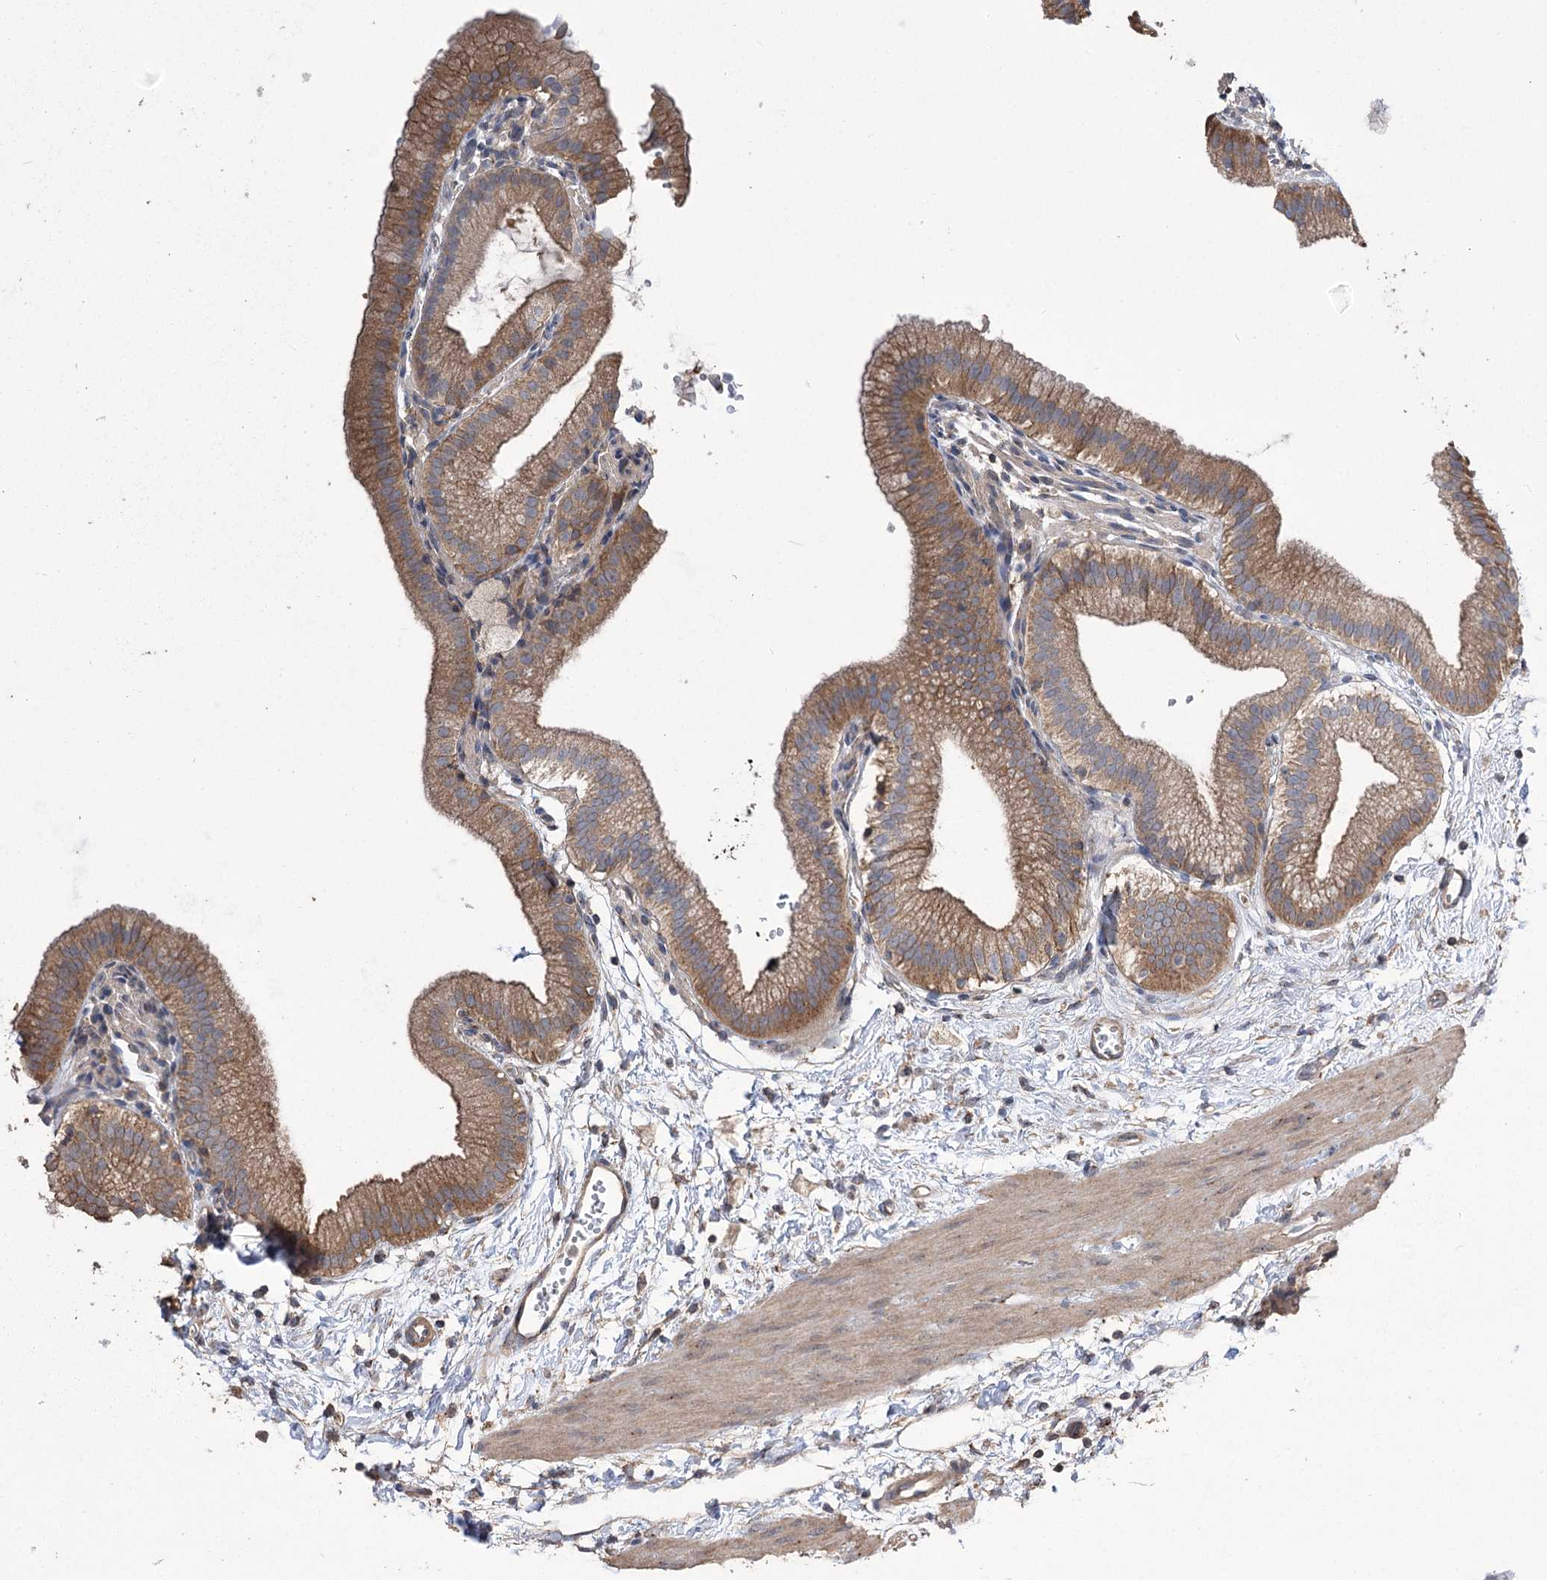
{"staining": {"intensity": "strong", "quantity": ">75%", "location": "cytoplasmic/membranous"}, "tissue": "gallbladder", "cell_type": "Glandular cells", "image_type": "normal", "snomed": [{"axis": "morphology", "description": "Normal tissue, NOS"}, {"axis": "topography", "description": "Gallbladder"}], "caption": "DAB immunohistochemical staining of normal human gallbladder displays strong cytoplasmic/membranous protein staining in approximately >75% of glandular cells. Using DAB (brown) and hematoxylin (blue) stains, captured at high magnification using brightfield microscopy.", "gene": "PRSS53", "patient": {"sex": "male", "age": 55}}